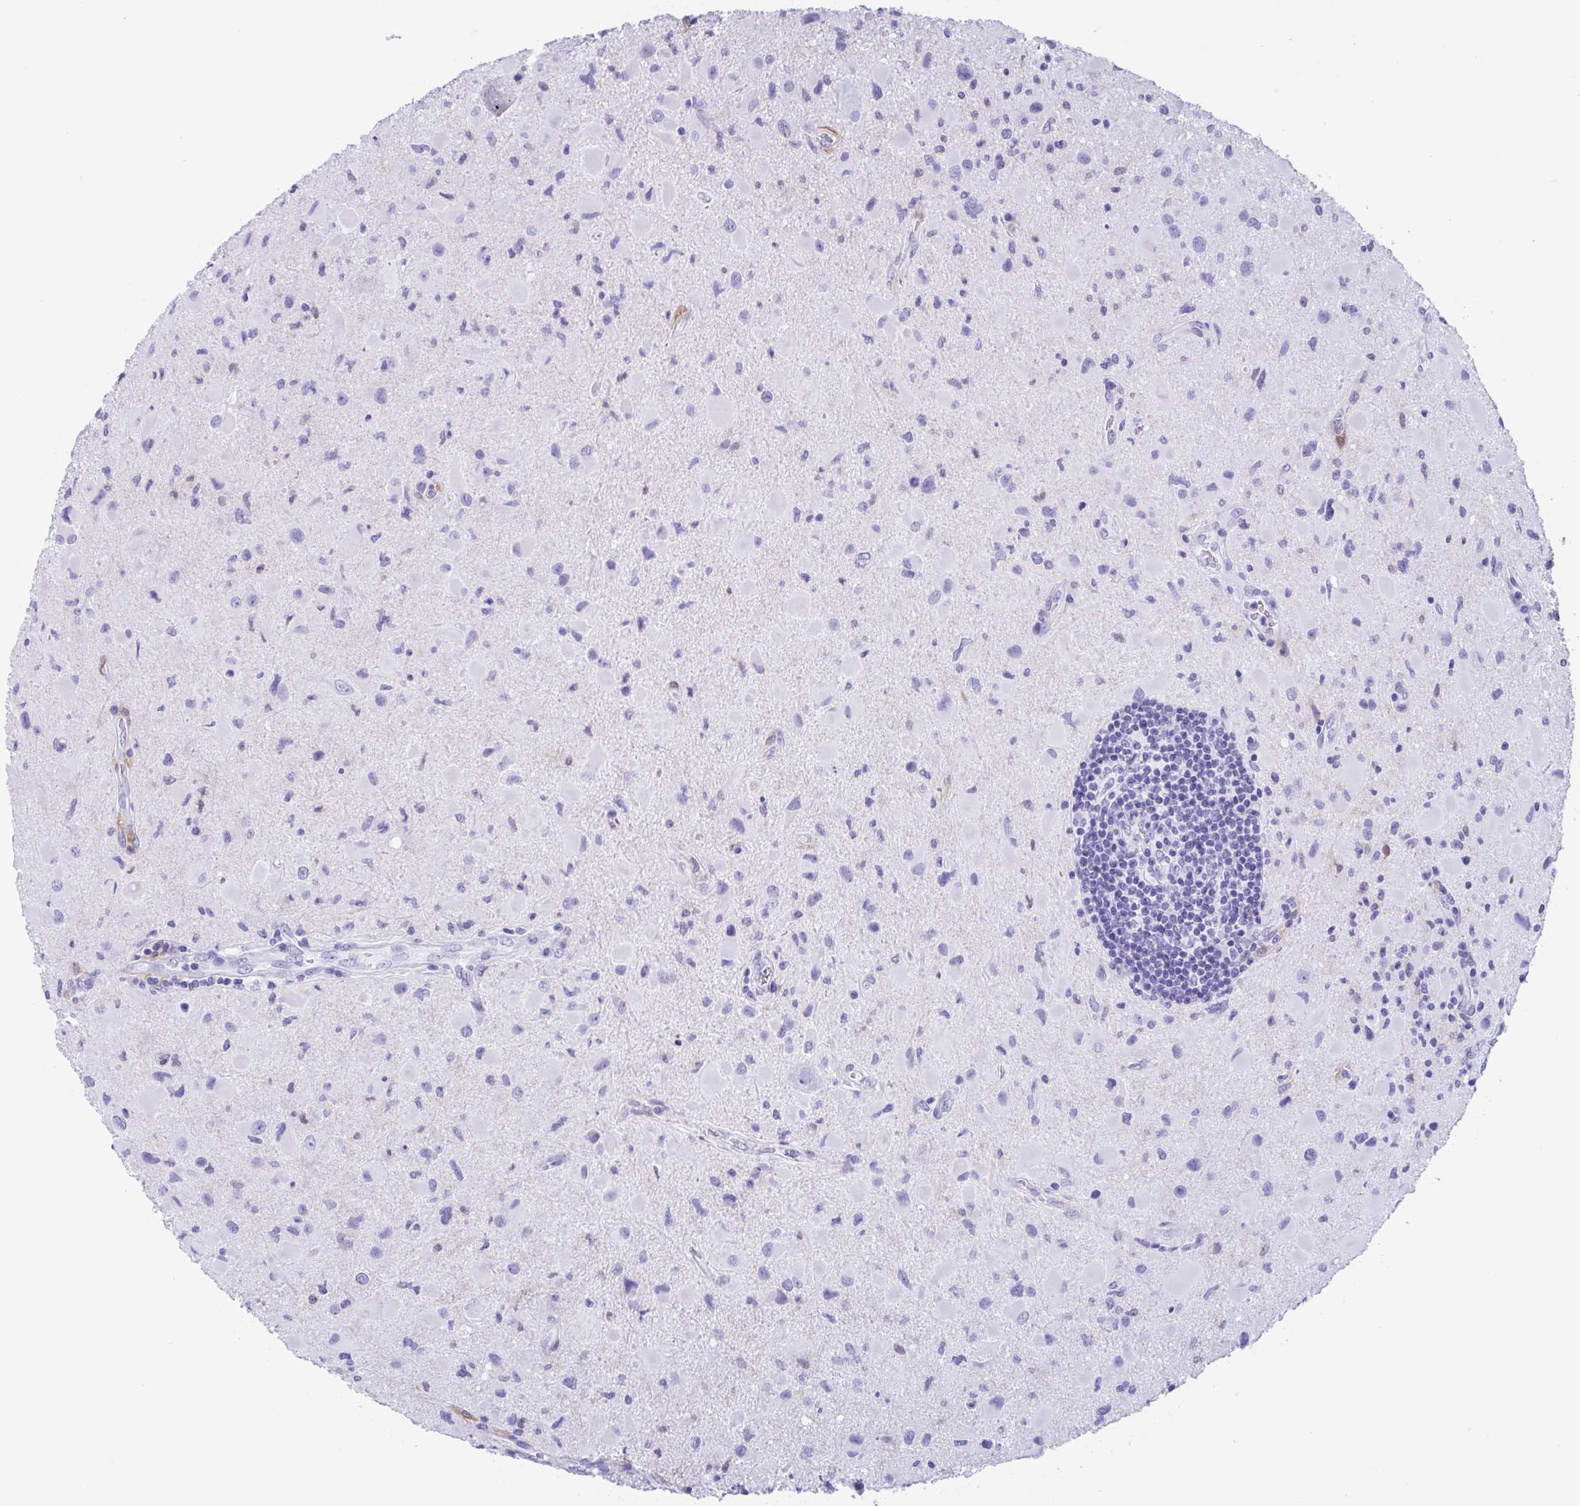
{"staining": {"intensity": "negative", "quantity": "none", "location": "none"}, "tissue": "glioma", "cell_type": "Tumor cells", "image_type": "cancer", "snomed": [{"axis": "morphology", "description": "Glioma, malignant, Low grade"}, {"axis": "topography", "description": "Brain"}], "caption": "Immunohistochemical staining of human malignant glioma (low-grade) demonstrates no significant staining in tumor cells. Nuclei are stained in blue.", "gene": "ZNF850", "patient": {"sex": "female", "age": 32}}